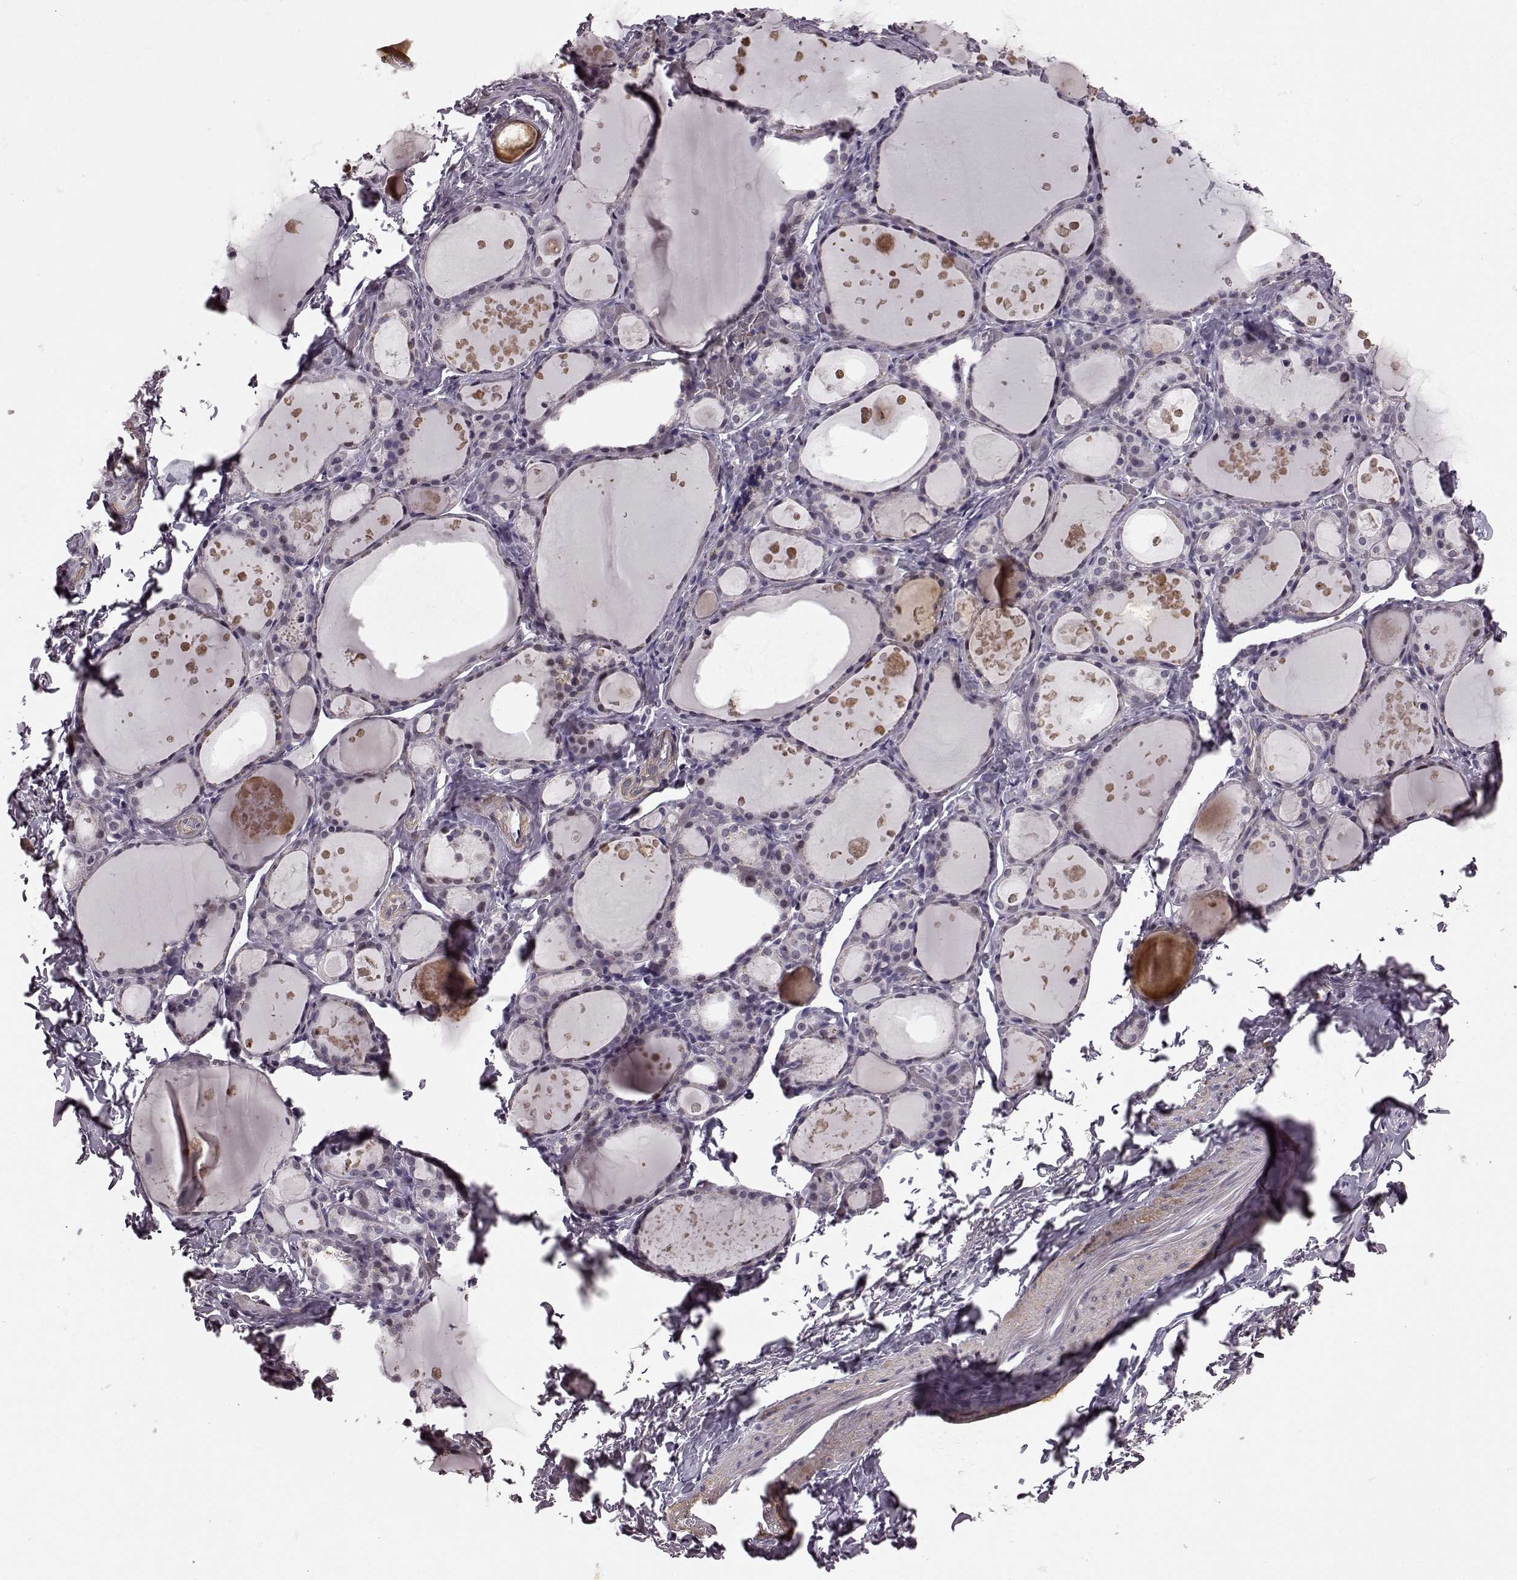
{"staining": {"intensity": "negative", "quantity": "none", "location": "none"}, "tissue": "thyroid gland", "cell_type": "Glandular cells", "image_type": "normal", "snomed": [{"axis": "morphology", "description": "Normal tissue, NOS"}, {"axis": "topography", "description": "Thyroid gland"}], "caption": "Glandular cells are negative for brown protein staining in normal thyroid gland. The staining was performed using DAB (3,3'-diaminobenzidine) to visualize the protein expression in brown, while the nuclei were stained in blue with hematoxylin (Magnification: 20x).", "gene": "SLCO3A1", "patient": {"sex": "male", "age": 68}}